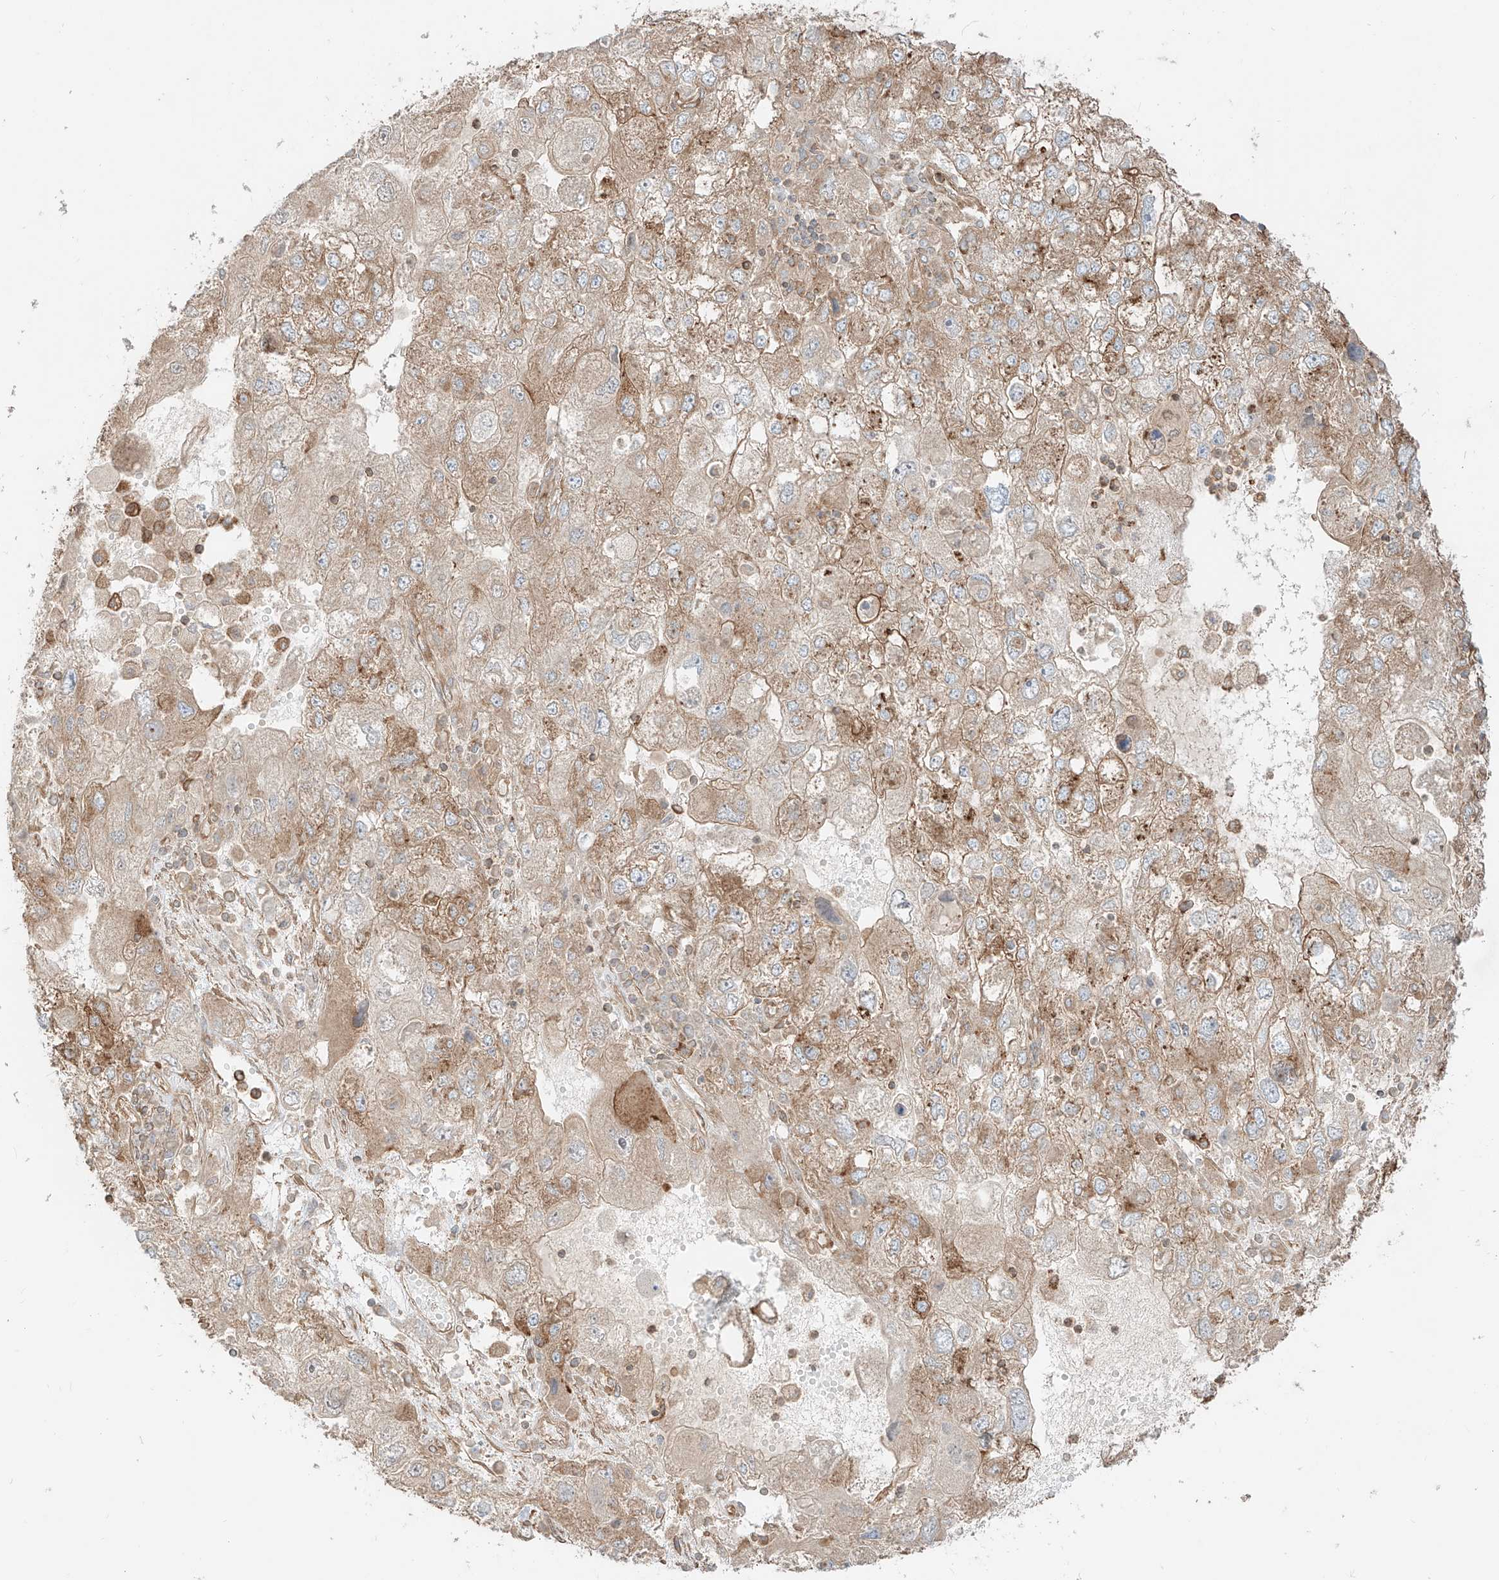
{"staining": {"intensity": "moderate", "quantity": ">75%", "location": "cytoplasmic/membranous"}, "tissue": "endometrial cancer", "cell_type": "Tumor cells", "image_type": "cancer", "snomed": [{"axis": "morphology", "description": "Adenocarcinoma, NOS"}, {"axis": "topography", "description": "Endometrium"}], "caption": "This is a micrograph of IHC staining of endometrial adenocarcinoma, which shows moderate expression in the cytoplasmic/membranous of tumor cells.", "gene": "CCDC115", "patient": {"sex": "female", "age": 49}}